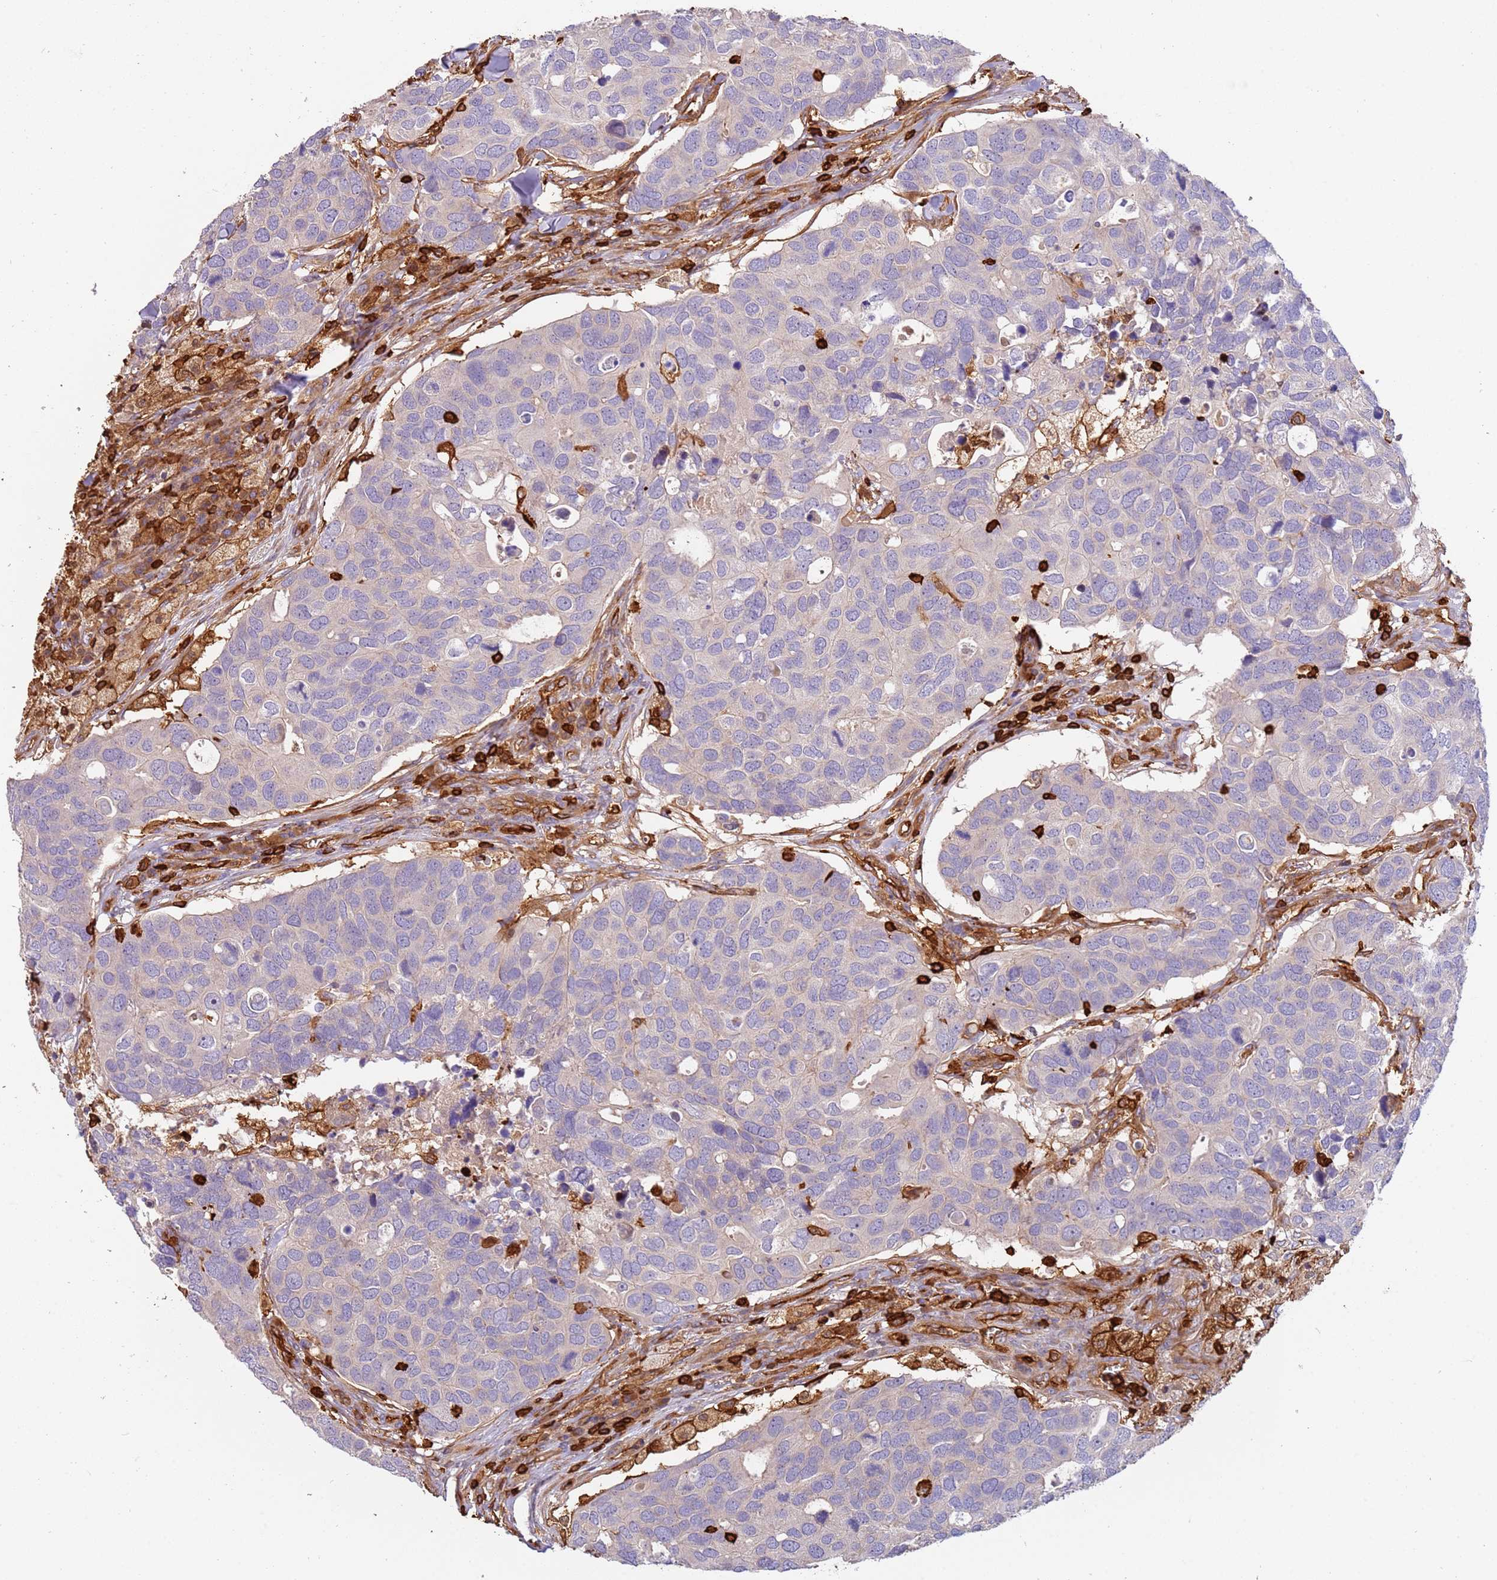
{"staining": {"intensity": "negative", "quantity": "none", "location": "none"}, "tissue": "breast cancer", "cell_type": "Tumor cells", "image_type": "cancer", "snomed": [{"axis": "morphology", "description": "Duct carcinoma"}, {"axis": "topography", "description": "Breast"}], "caption": "Immunohistochemistry of human breast intraductal carcinoma demonstrates no positivity in tumor cells.", "gene": "OR6P1", "patient": {"sex": "female", "age": 83}}